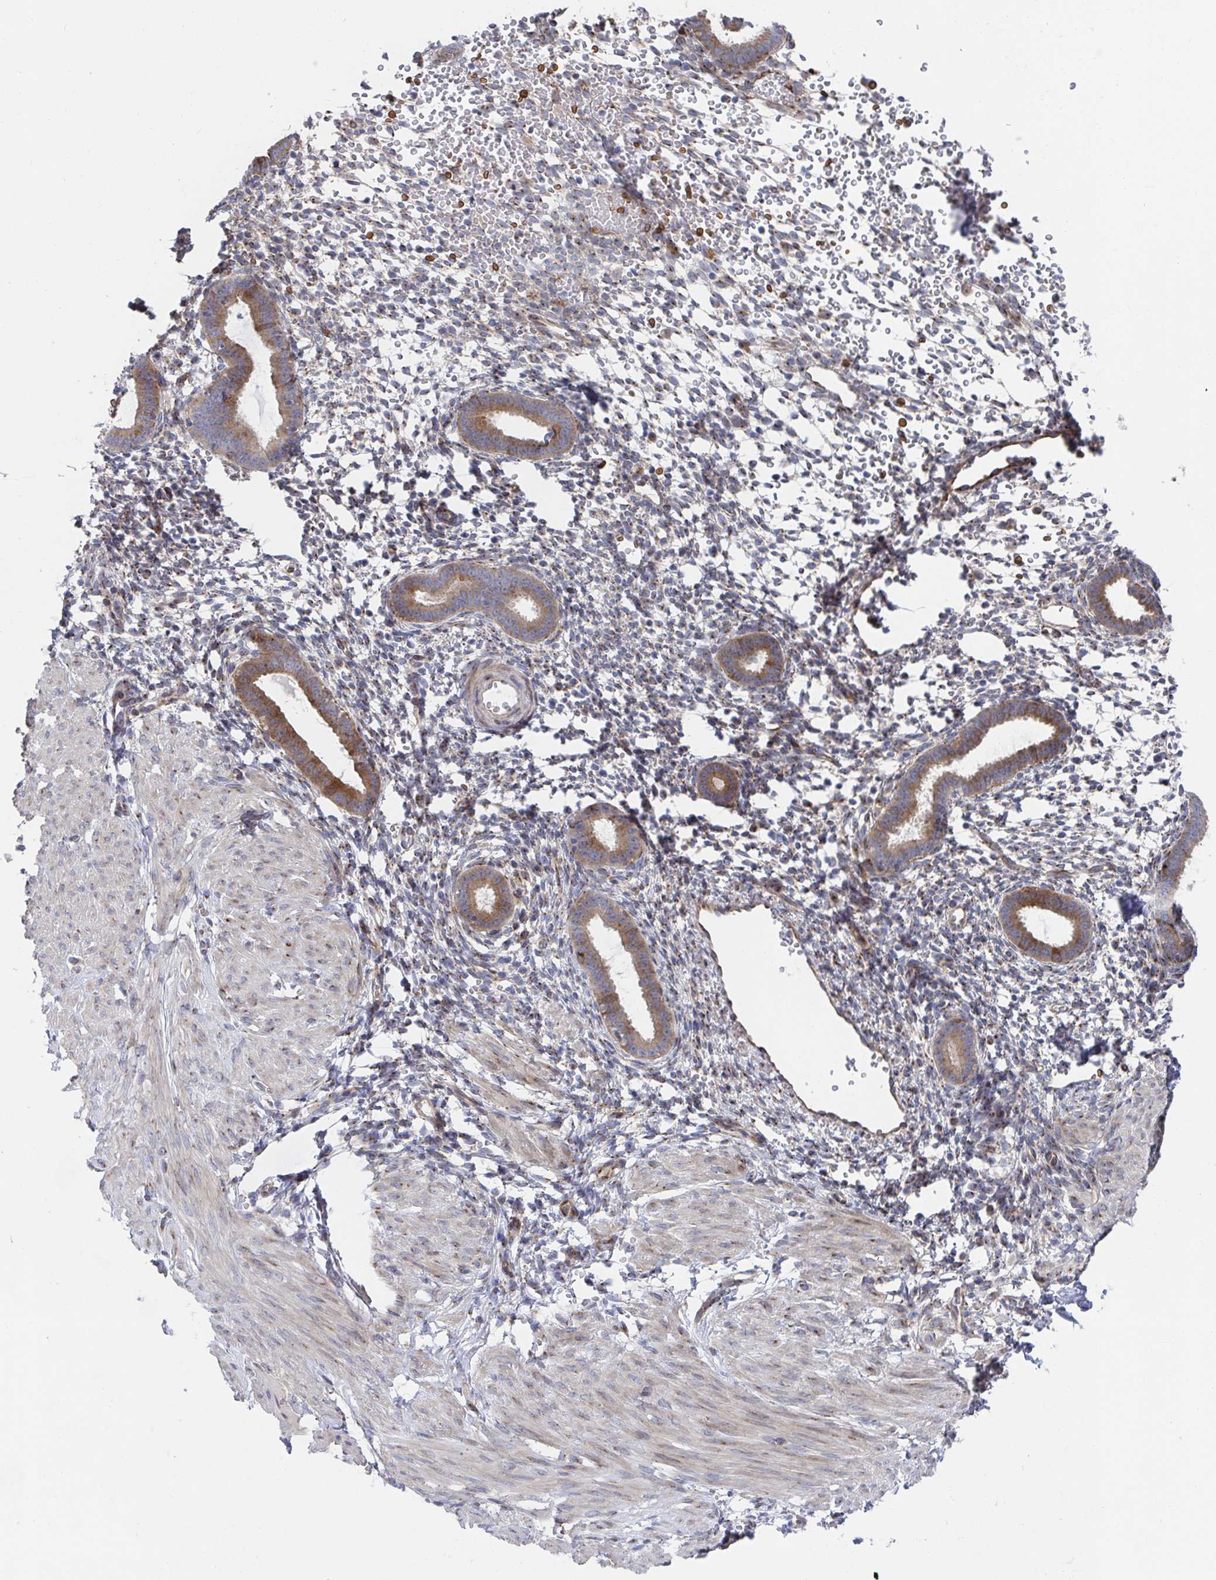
{"staining": {"intensity": "moderate", "quantity": "<25%", "location": "cytoplasmic/membranous"}, "tissue": "endometrium", "cell_type": "Cells in endometrial stroma", "image_type": "normal", "snomed": [{"axis": "morphology", "description": "Normal tissue, NOS"}, {"axis": "topography", "description": "Endometrium"}], "caption": "Immunohistochemical staining of benign human endometrium reveals <25% levels of moderate cytoplasmic/membranous protein staining in about <25% of cells in endometrial stroma. (Brightfield microscopy of DAB IHC at high magnification).", "gene": "FJX1", "patient": {"sex": "female", "age": 36}}